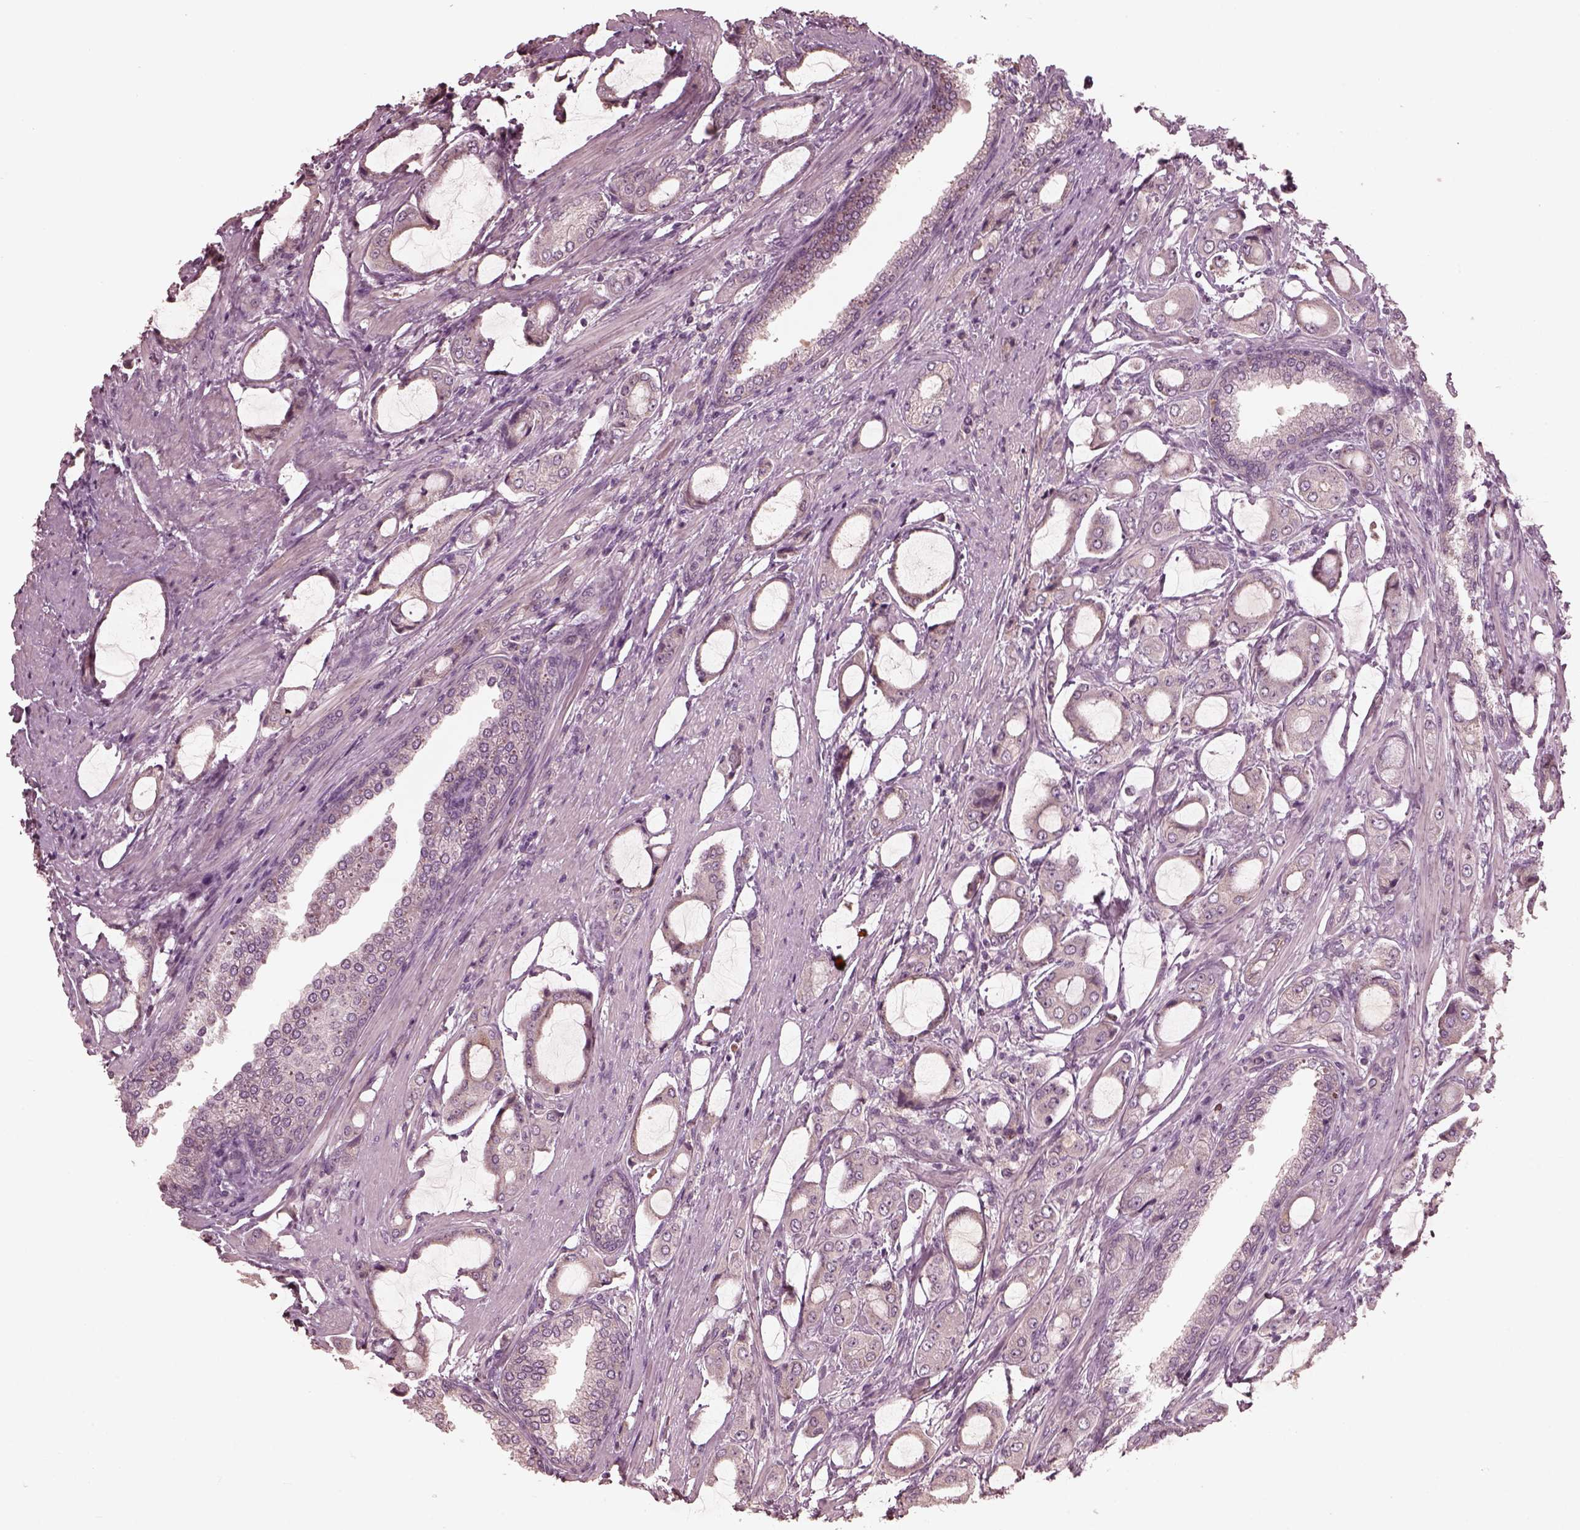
{"staining": {"intensity": "negative", "quantity": "none", "location": "none"}, "tissue": "prostate cancer", "cell_type": "Tumor cells", "image_type": "cancer", "snomed": [{"axis": "morphology", "description": "Adenocarcinoma, NOS"}, {"axis": "topography", "description": "Prostate"}], "caption": "DAB immunohistochemical staining of prostate adenocarcinoma demonstrates no significant expression in tumor cells.", "gene": "VWA5B1", "patient": {"sex": "male", "age": 63}}